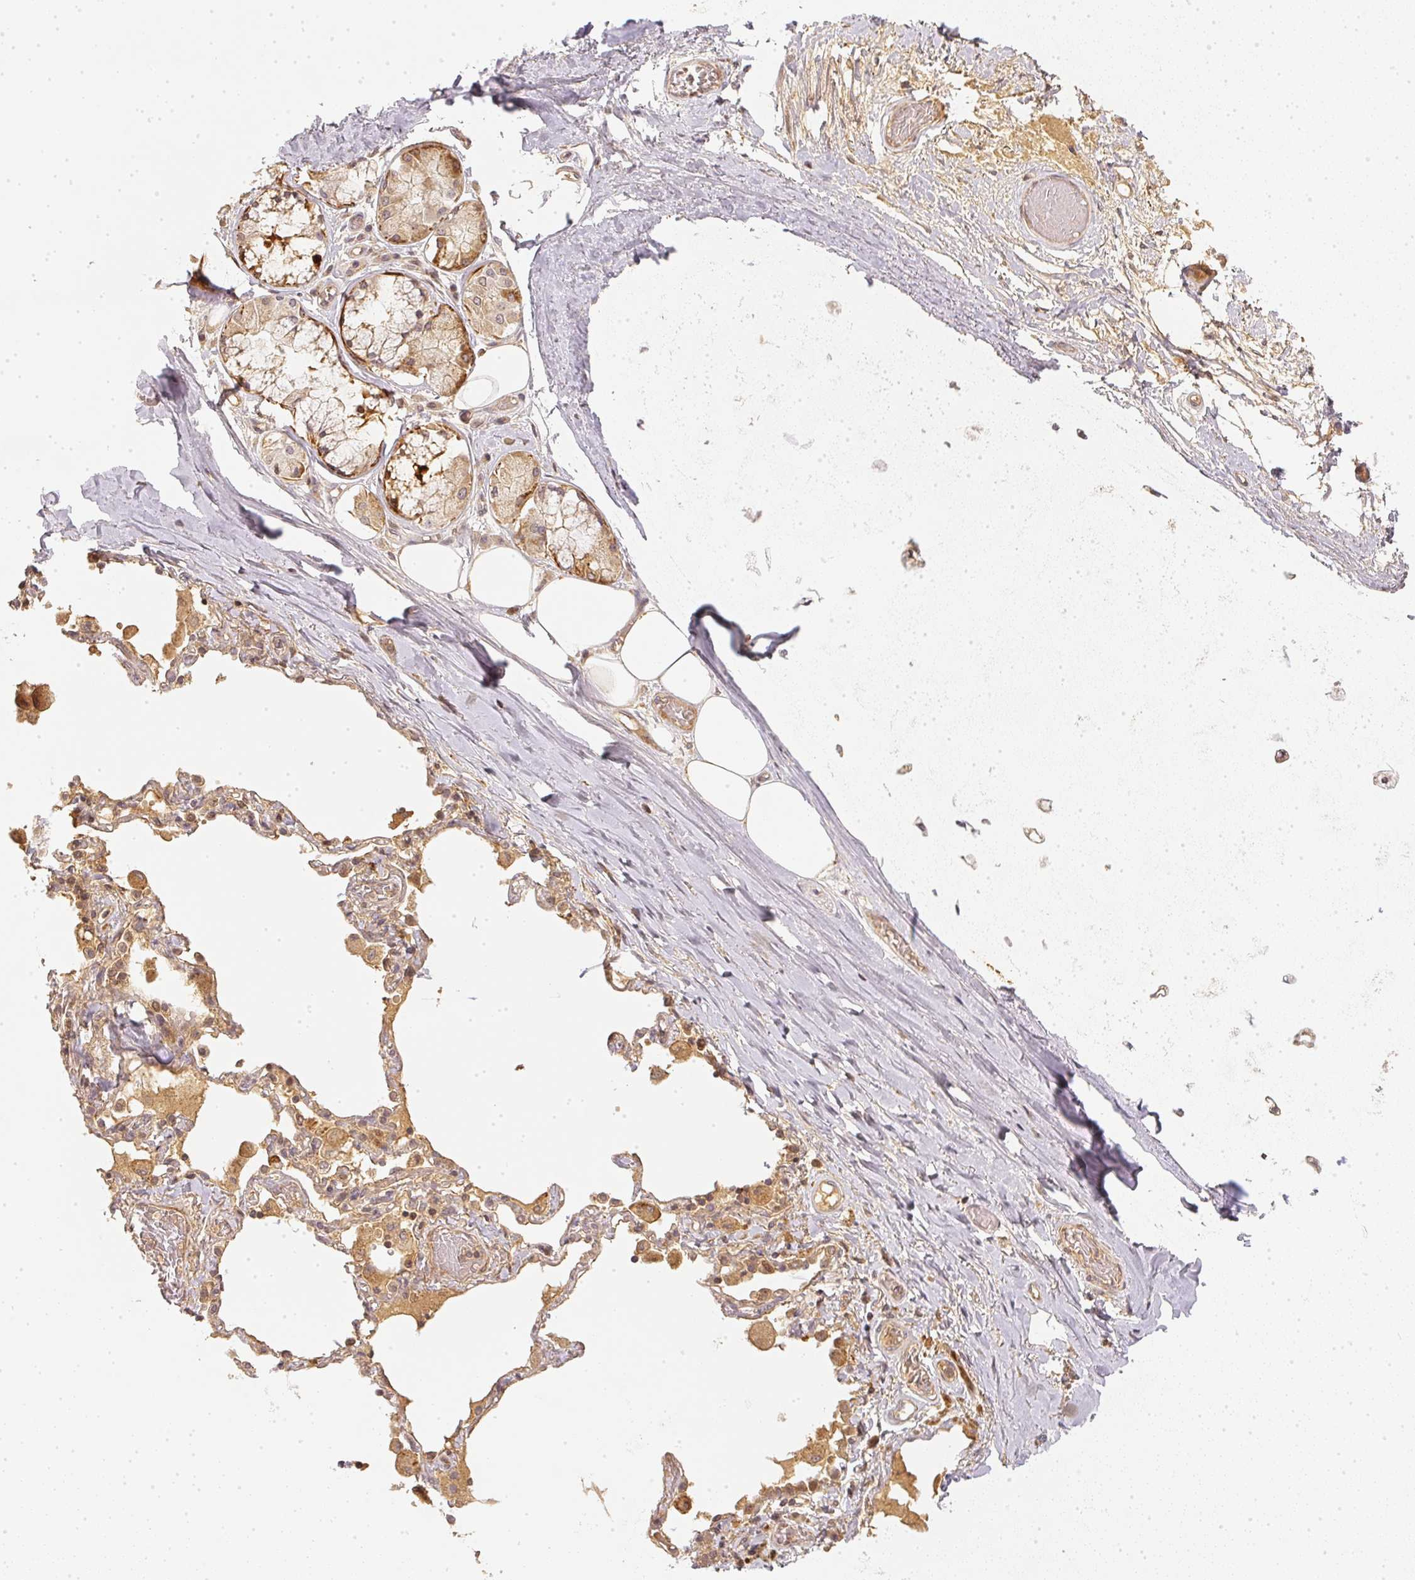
{"staining": {"intensity": "weak", "quantity": ">75%", "location": "cytoplasmic/membranous,nuclear"}, "tissue": "adipose tissue", "cell_type": "Adipocytes", "image_type": "normal", "snomed": [{"axis": "morphology", "description": "Normal tissue, NOS"}, {"axis": "topography", "description": "Cartilage tissue"}, {"axis": "topography", "description": "Bronchus"}], "caption": "Adipose tissue was stained to show a protein in brown. There is low levels of weak cytoplasmic/membranous,nuclear positivity in about >75% of adipocytes. The protein is shown in brown color, while the nuclei are stained blue.", "gene": "SERPINE1", "patient": {"sex": "male", "age": 64}}